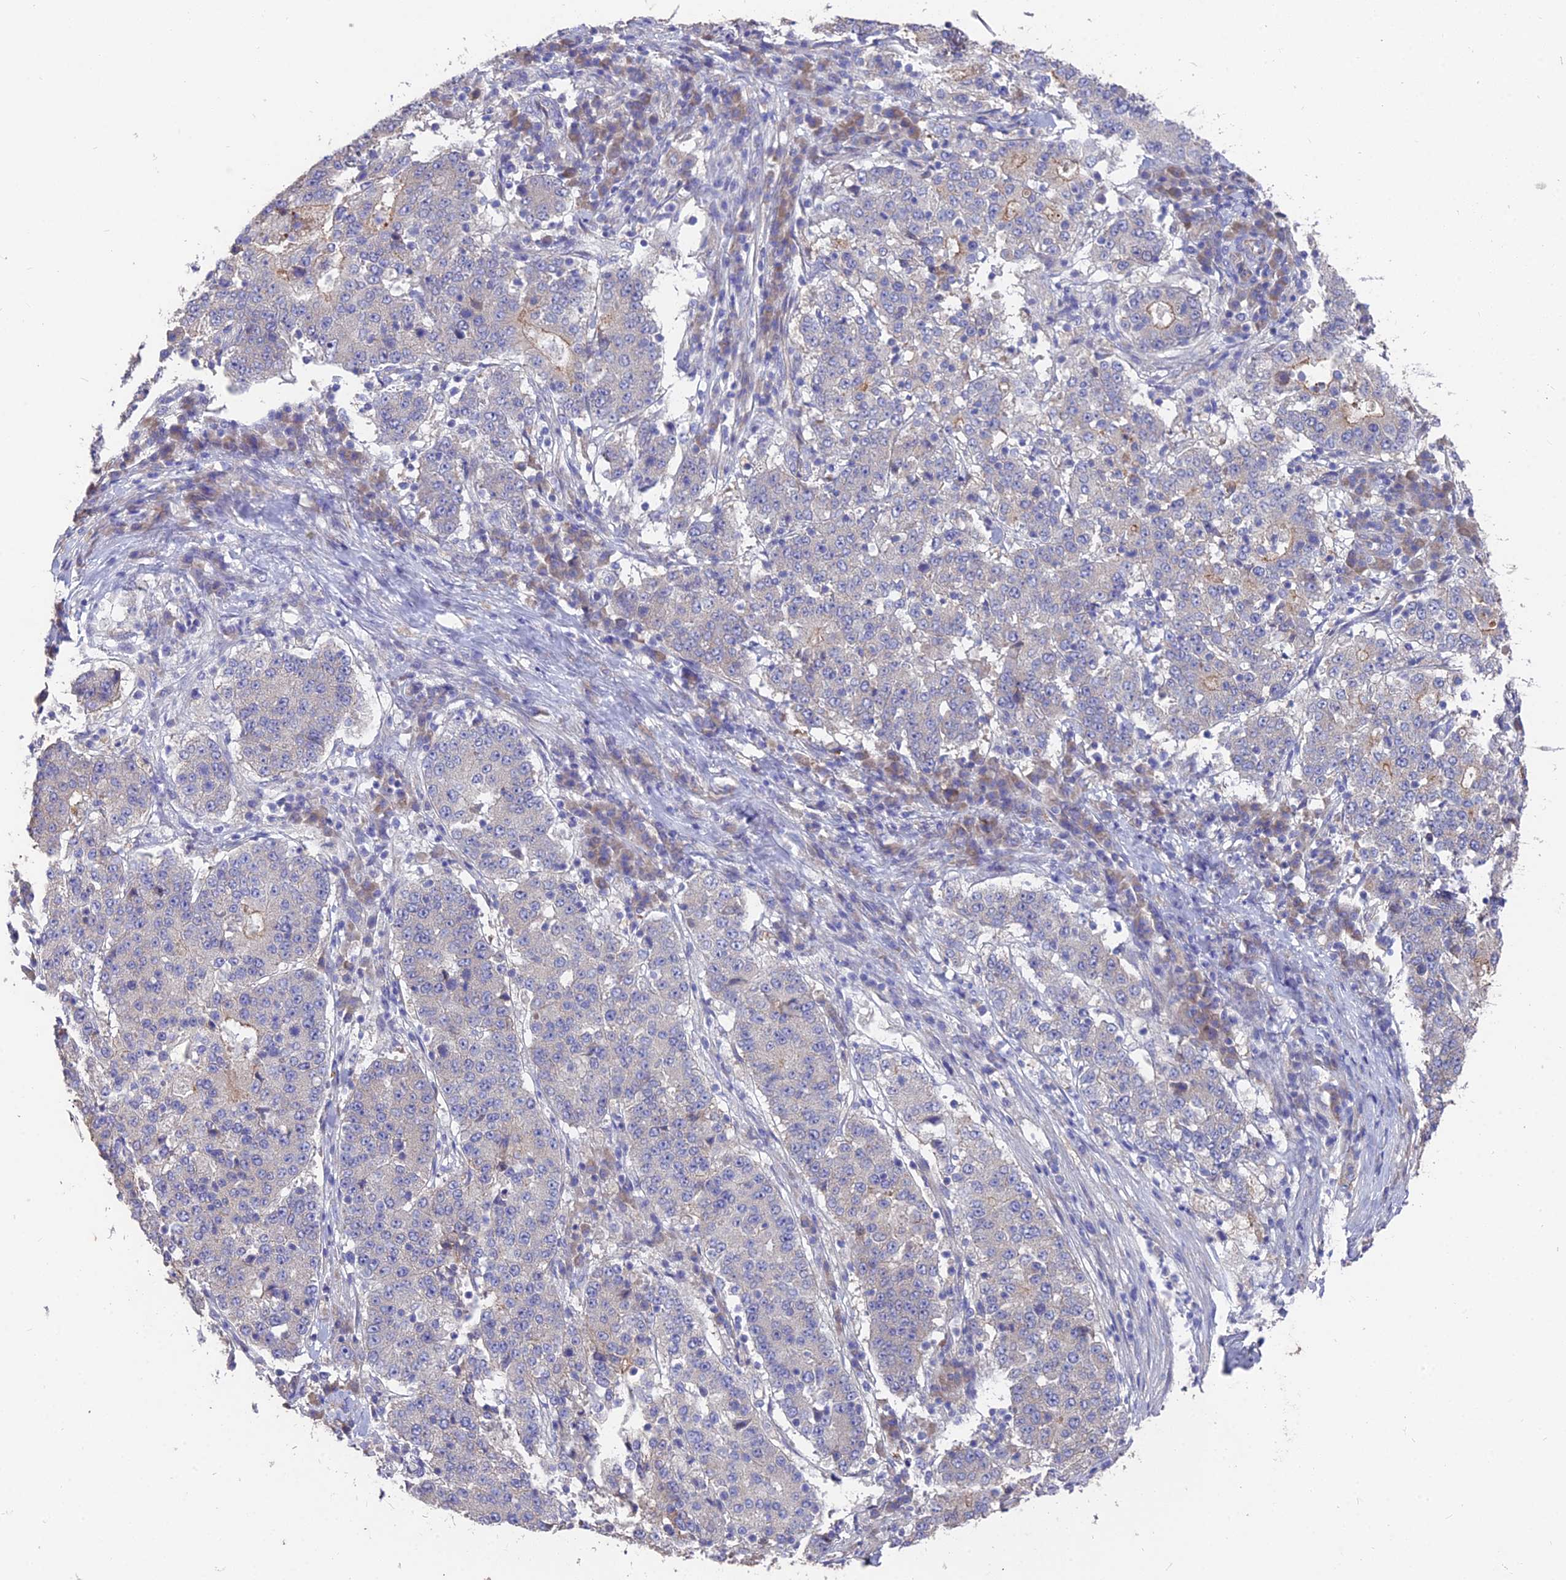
{"staining": {"intensity": "negative", "quantity": "none", "location": "none"}, "tissue": "stomach cancer", "cell_type": "Tumor cells", "image_type": "cancer", "snomed": [{"axis": "morphology", "description": "Adenocarcinoma, NOS"}, {"axis": "topography", "description": "Stomach"}], "caption": "An image of human stomach cancer (adenocarcinoma) is negative for staining in tumor cells.", "gene": "FAM168B", "patient": {"sex": "male", "age": 59}}